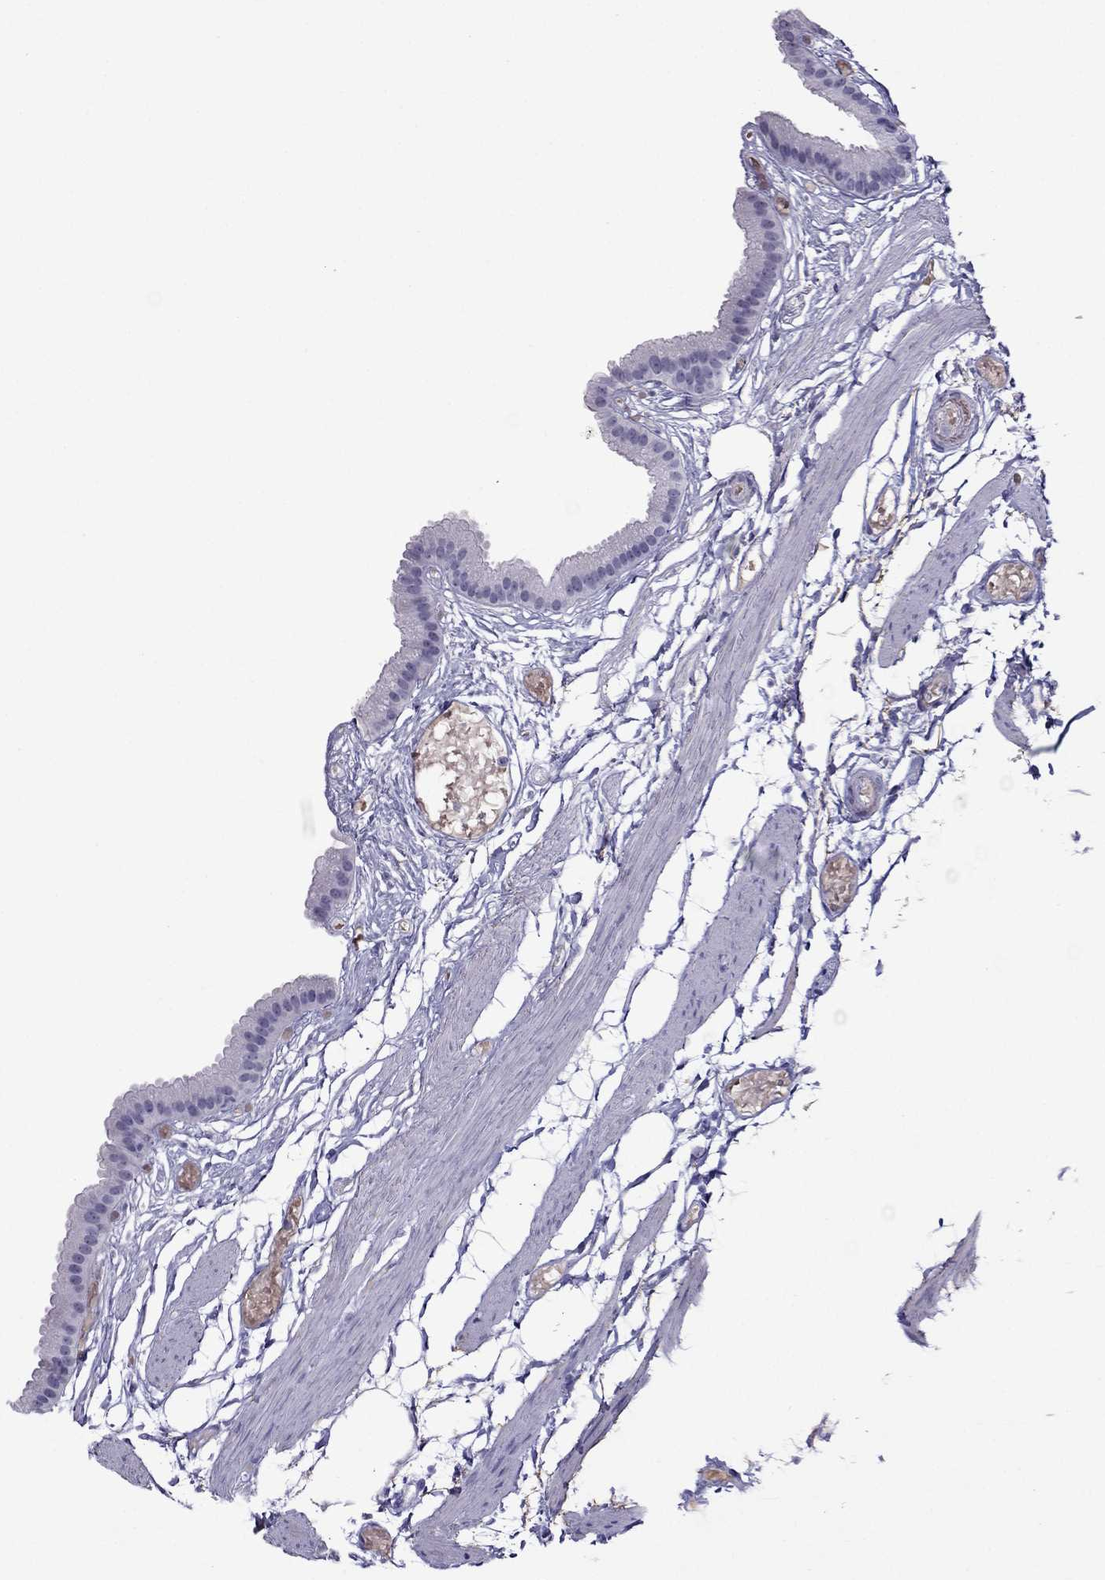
{"staining": {"intensity": "negative", "quantity": "none", "location": "none"}, "tissue": "gallbladder", "cell_type": "Glandular cells", "image_type": "normal", "snomed": [{"axis": "morphology", "description": "Normal tissue, NOS"}, {"axis": "topography", "description": "Gallbladder"}], "caption": "Human gallbladder stained for a protein using IHC shows no staining in glandular cells.", "gene": "MYLK3", "patient": {"sex": "female", "age": 45}}